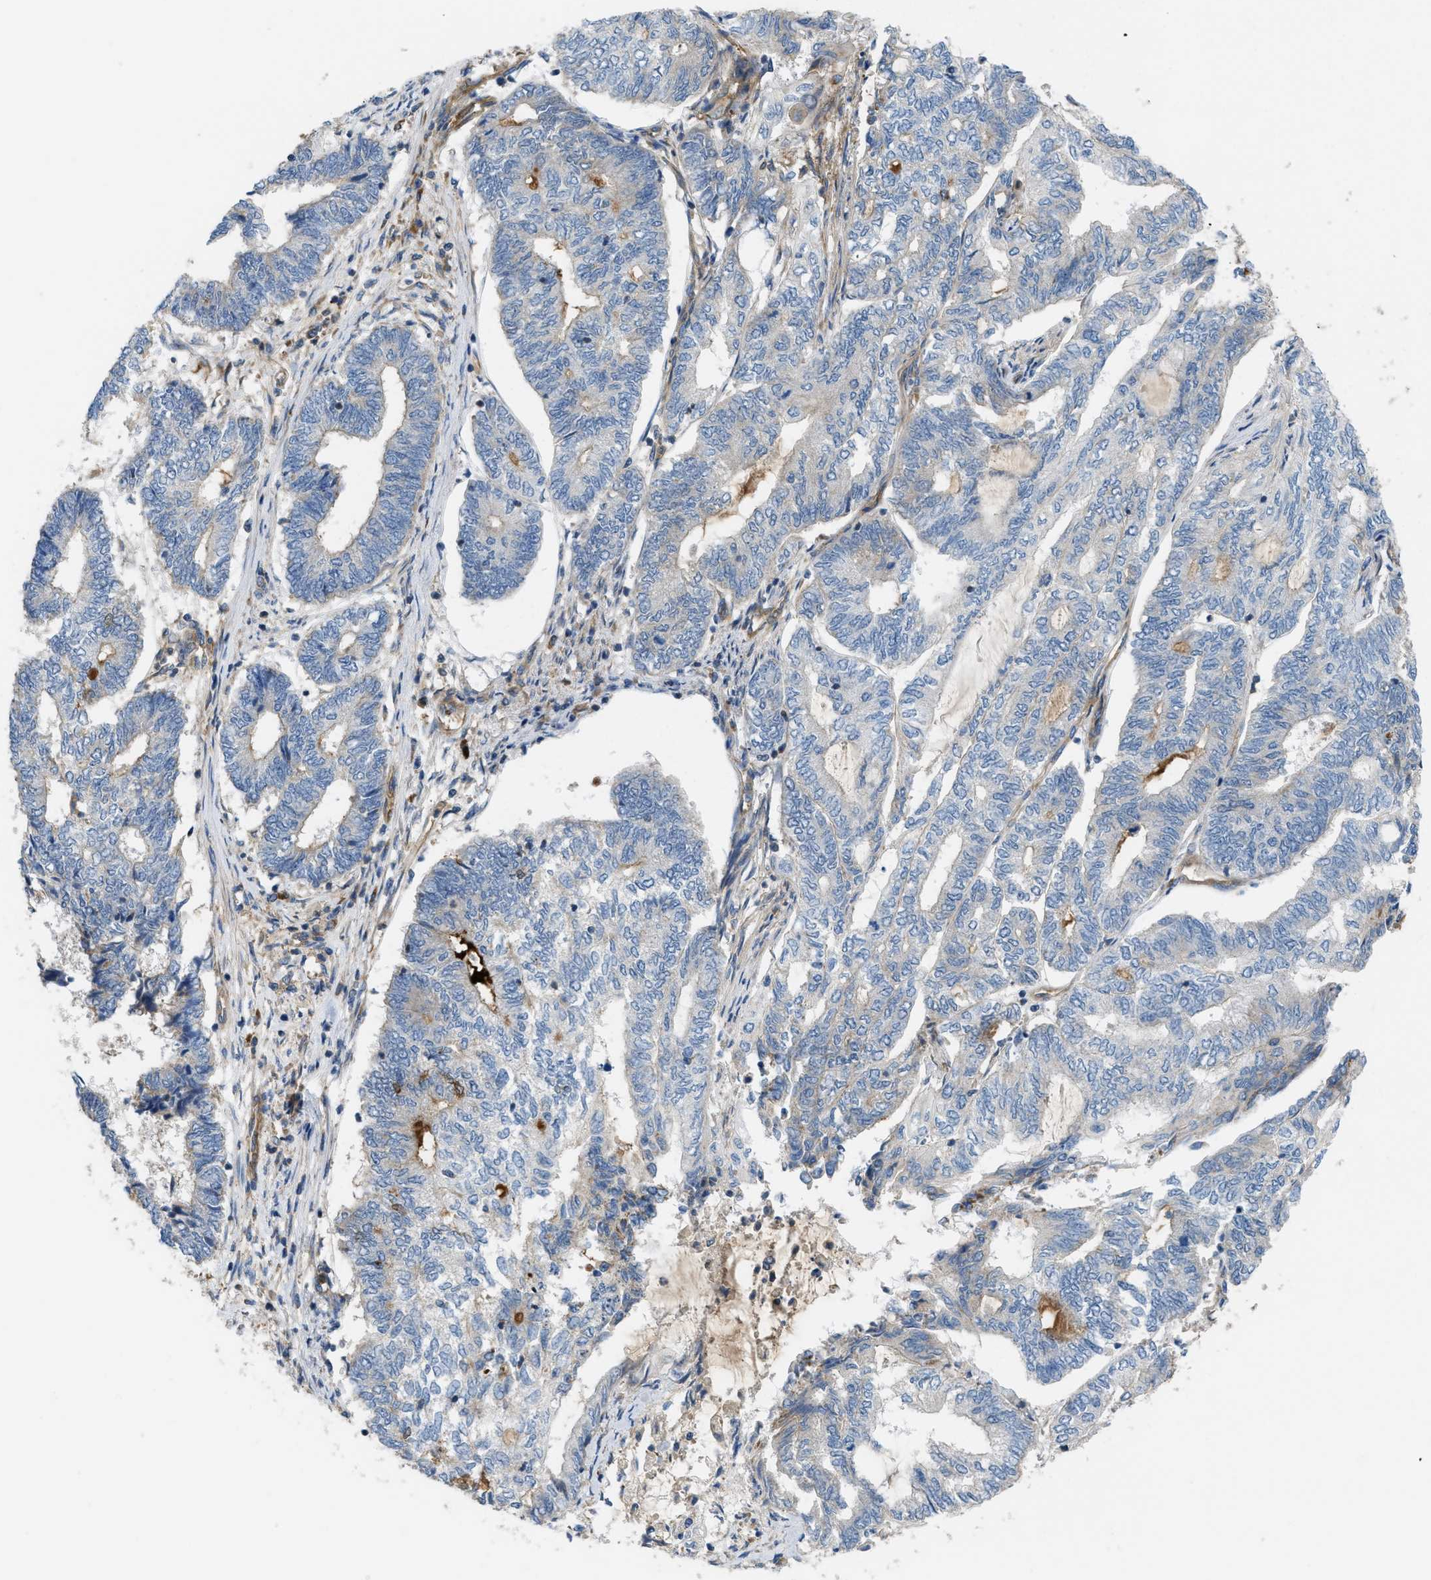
{"staining": {"intensity": "negative", "quantity": "none", "location": "none"}, "tissue": "endometrial cancer", "cell_type": "Tumor cells", "image_type": "cancer", "snomed": [{"axis": "morphology", "description": "Adenocarcinoma, NOS"}, {"axis": "topography", "description": "Uterus"}, {"axis": "topography", "description": "Endometrium"}], "caption": "Histopathology image shows no protein staining in tumor cells of endometrial cancer tissue.", "gene": "ATP2A3", "patient": {"sex": "female", "age": 70}}